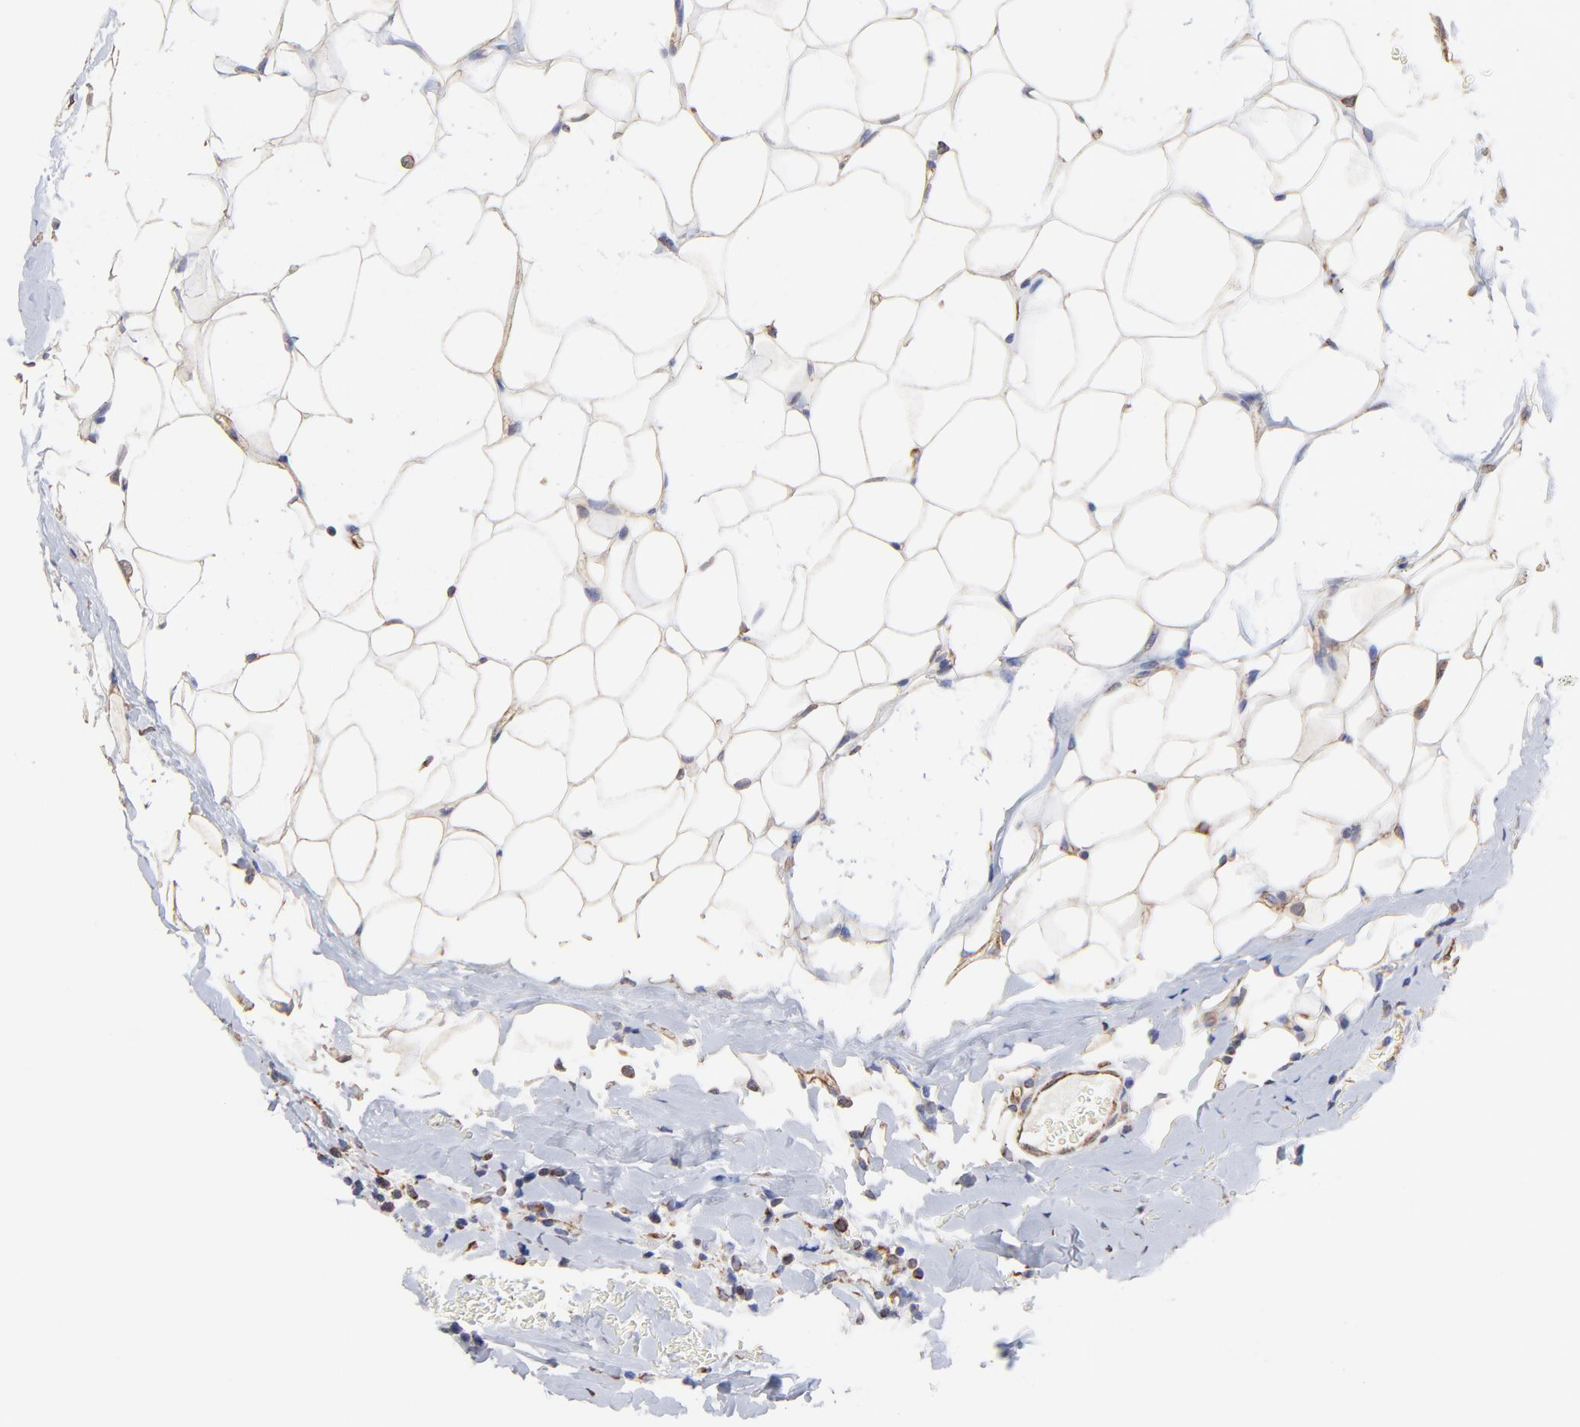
{"staining": {"intensity": "moderate", "quantity": "<25%", "location": "cytoplasmic/membranous"}, "tissue": "breast cancer", "cell_type": "Tumor cells", "image_type": "cancer", "snomed": [{"axis": "morphology", "description": "Lobular carcinoma"}, {"axis": "topography", "description": "Breast"}], "caption": "Immunohistochemical staining of breast cancer (lobular carcinoma) shows moderate cytoplasmic/membranous protein staining in approximately <25% of tumor cells.", "gene": "COX8C", "patient": {"sex": "female", "age": 57}}